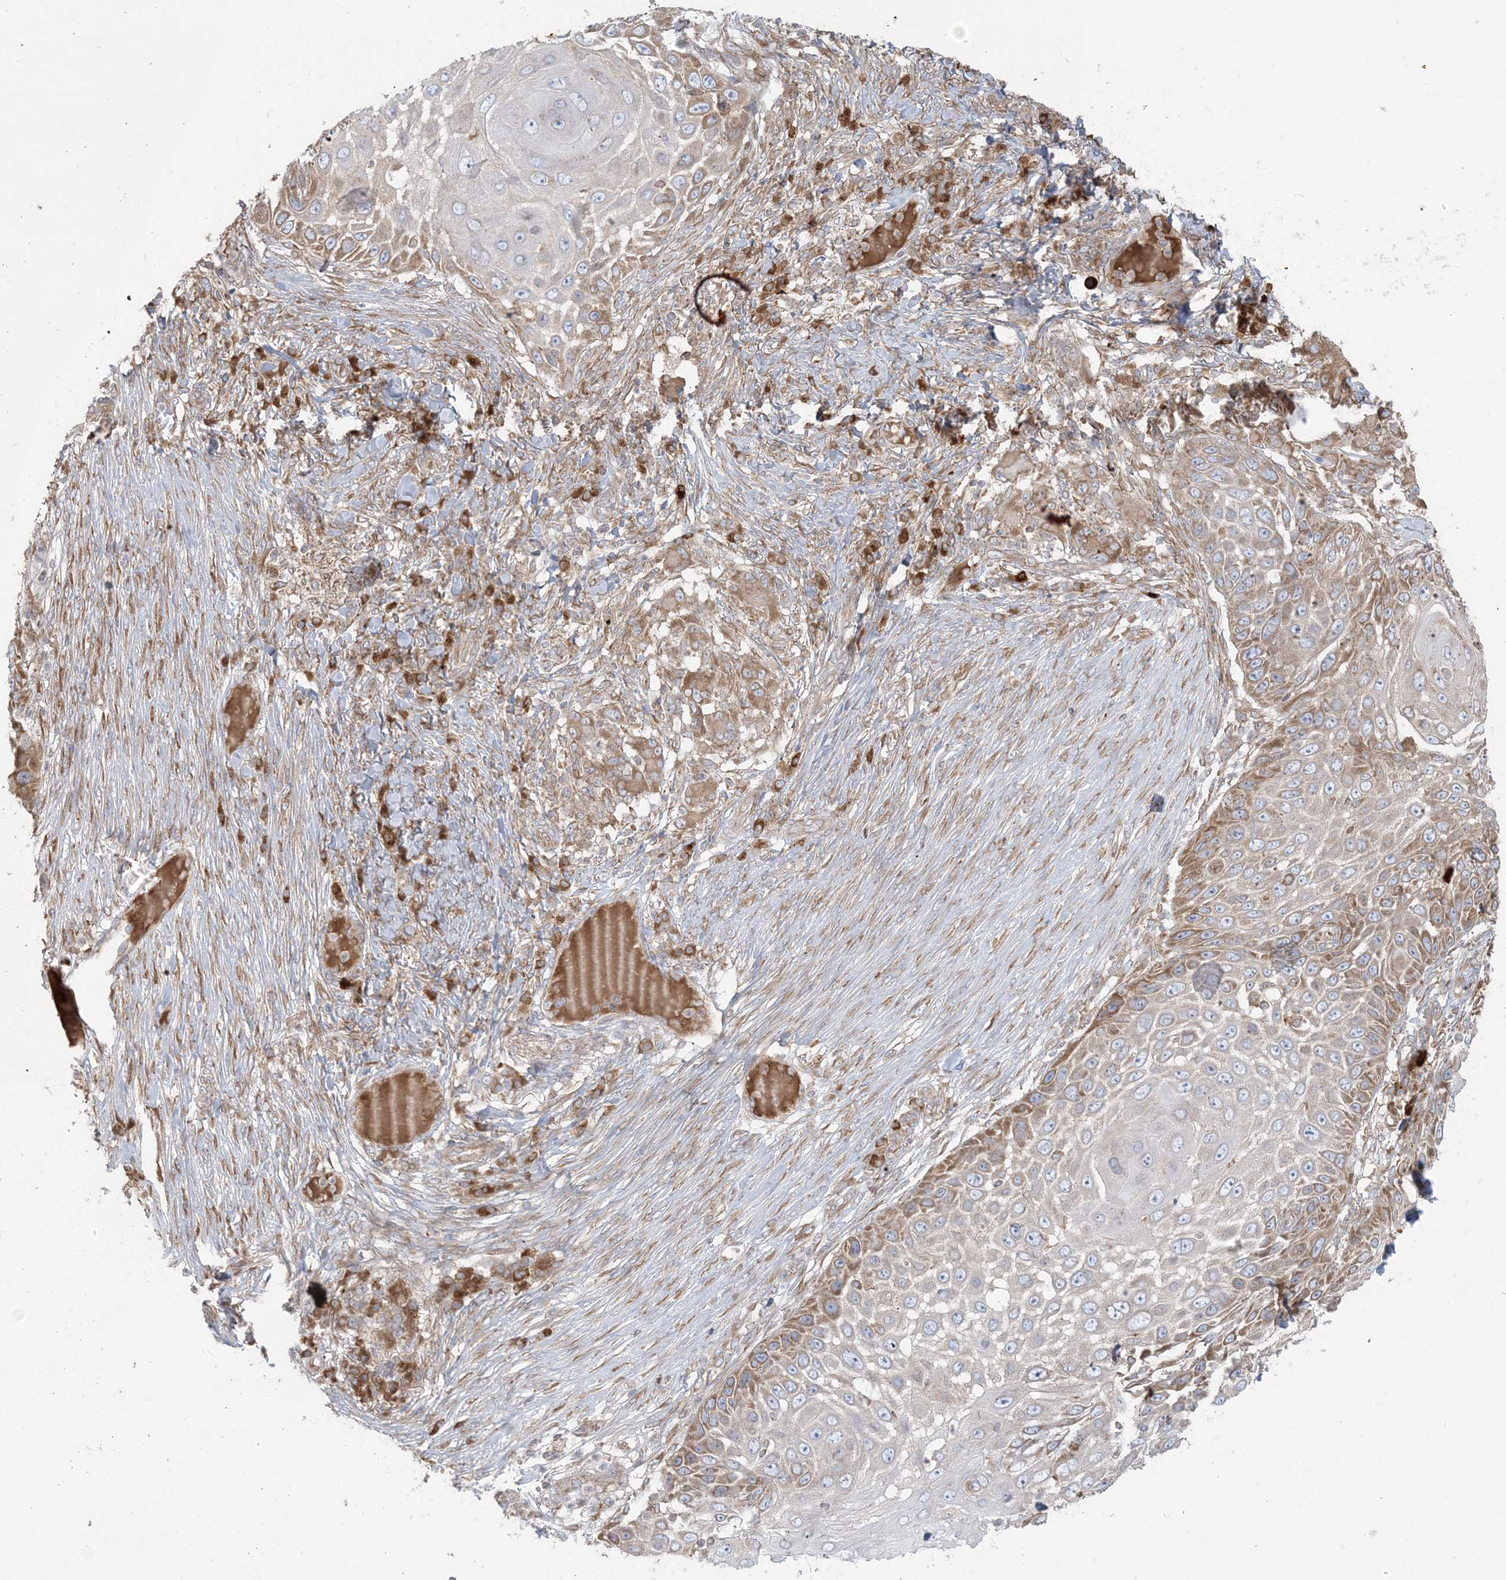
{"staining": {"intensity": "moderate", "quantity": "25%-75%", "location": "cytoplasmic/membranous"}, "tissue": "skin cancer", "cell_type": "Tumor cells", "image_type": "cancer", "snomed": [{"axis": "morphology", "description": "Squamous cell carcinoma, NOS"}, {"axis": "topography", "description": "Skin"}], "caption": "Immunohistochemical staining of human skin cancer (squamous cell carcinoma) shows medium levels of moderate cytoplasmic/membranous protein staining in approximately 25%-75% of tumor cells. Immunohistochemistry (ihc) stains the protein in brown and the nuclei are stained blue.", "gene": "UBXN4", "patient": {"sex": "female", "age": 44}}